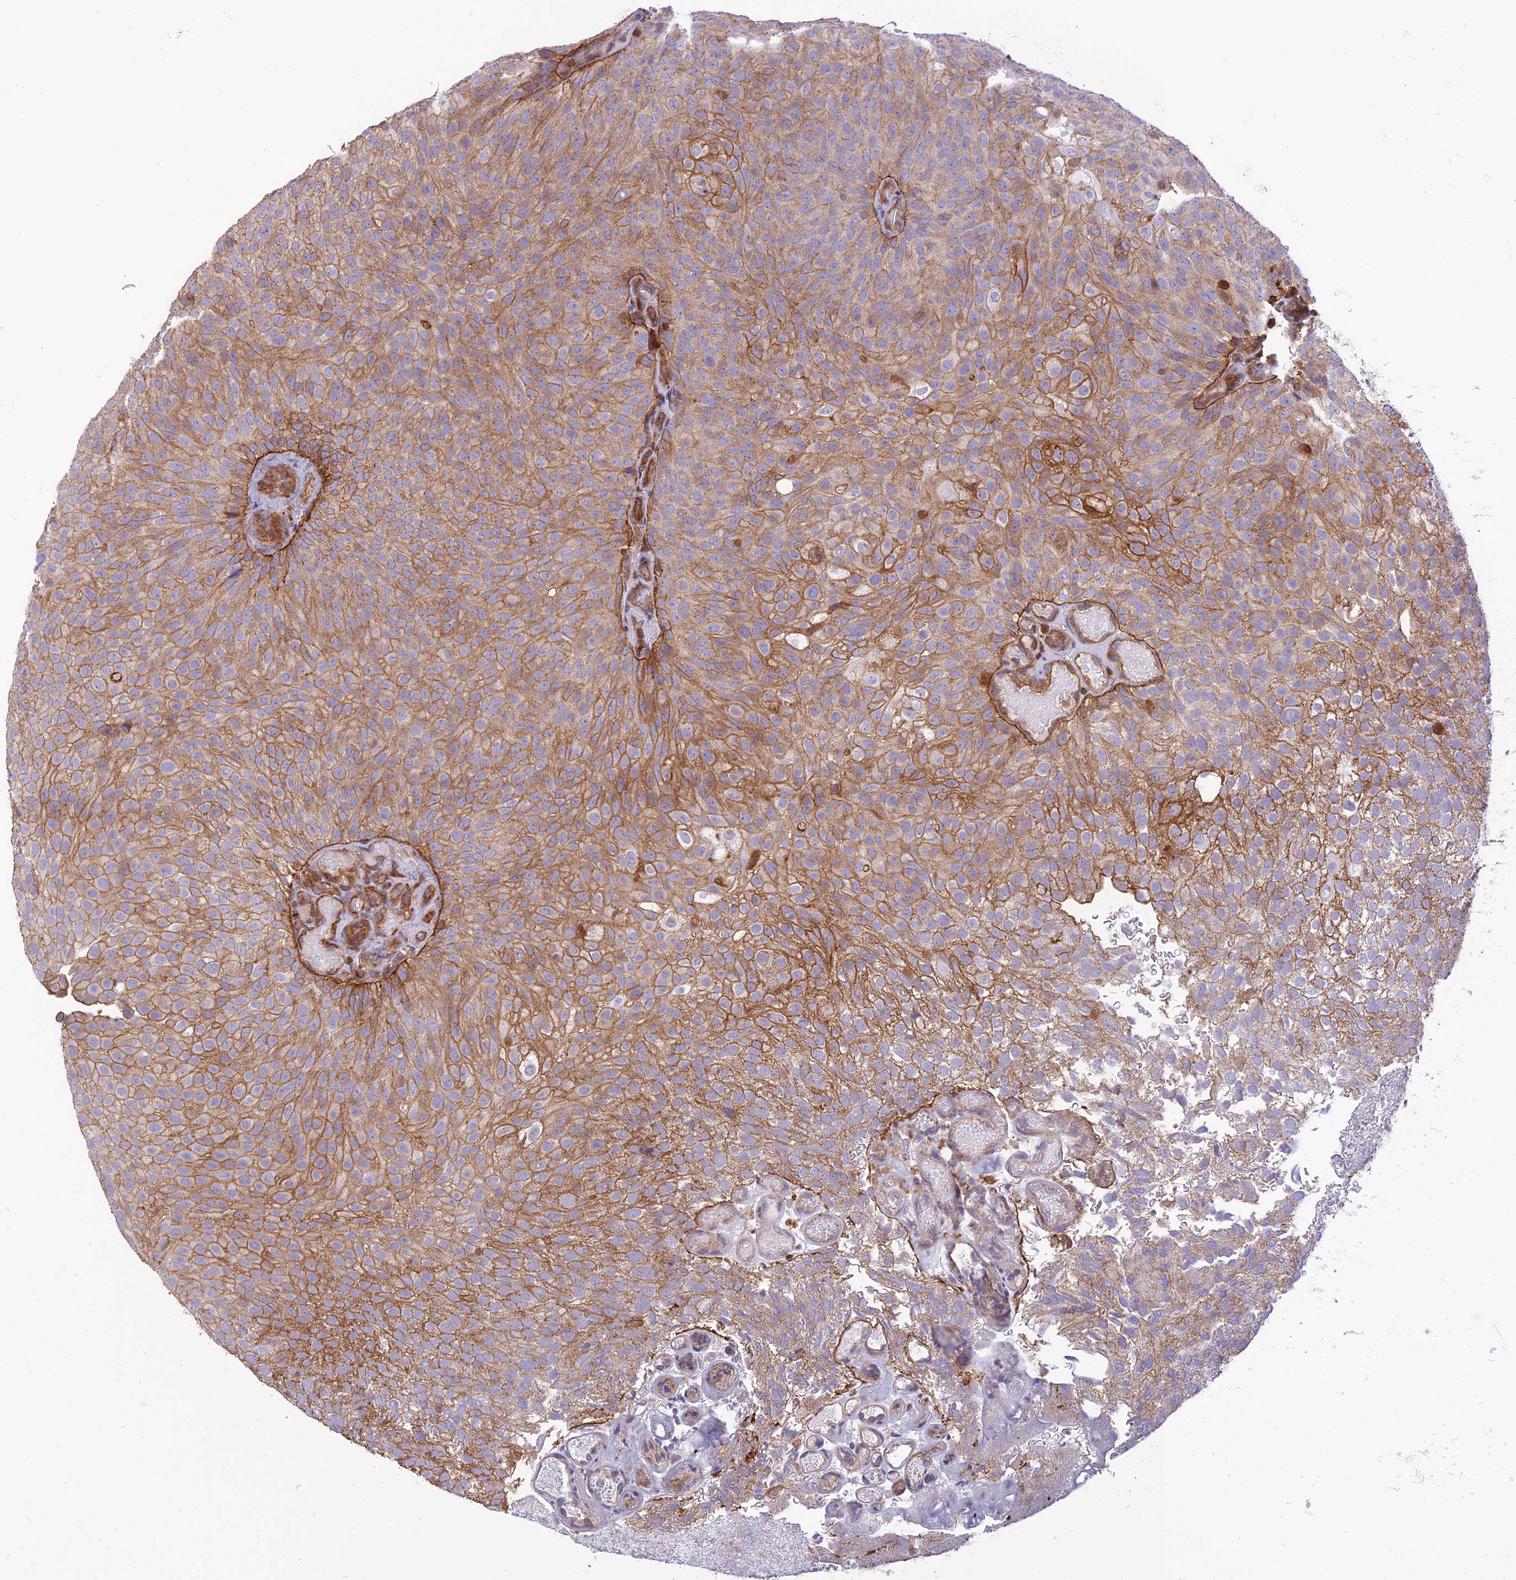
{"staining": {"intensity": "moderate", "quantity": ">75%", "location": "cytoplasmic/membranous"}, "tissue": "urothelial cancer", "cell_type": "Tumor cells", "image_type": "cancer", "snomed": [{"axis": "morphology", "description": "Urothelial carcinoma, Low grade"}, {"axis": "topography", "description": "Urinary bladder"}], "caption": "Protein positivity by immunohistochemistry (IHC) exhibits moderate cytoplasmic/membranous staining in approximately >75% of tumor cells in urothelial carcinoma (low-grade).", "gene": "HPSE2", "patient": {"sex": "male", "age": 78}}